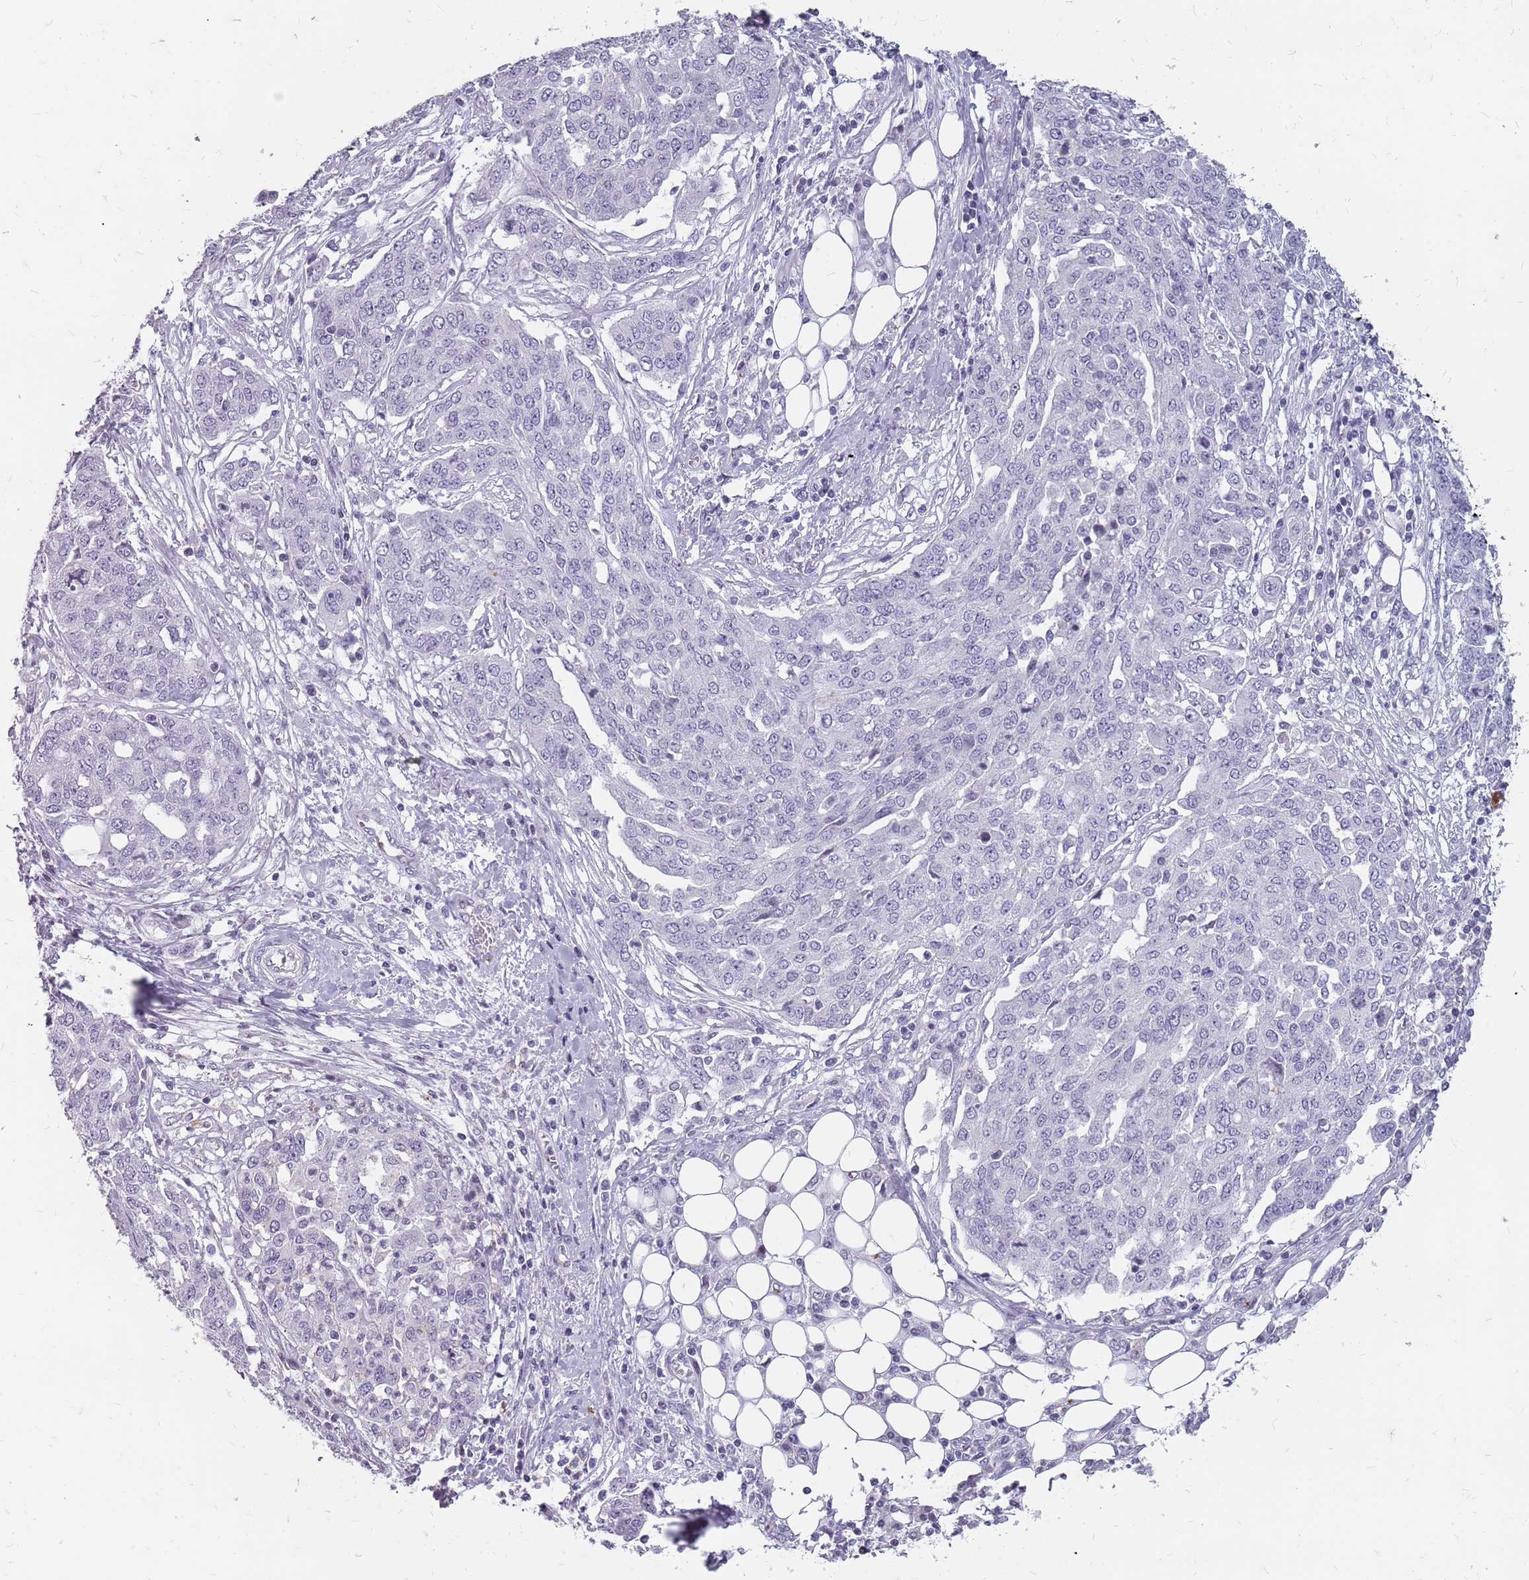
{"staining": {"intensity": "negative", "quantity": "none", "location": "none"}, "tissue": "ovarian cancer", "cell_type": "Tumor cells", "image_type": "cancer", "snomed": [{"axis": "morphology", "description": "Cystadenocarcinoma, serous, NOS"}, {"axis": "topography", "description": "Soft tissue"}, {"axis": "topography", "description": "Ovary"}], "caption": "This is a image of immunohistochemistry staining of serous cystadenocarcinoma (ovarian), which shows no positivity in tumor cells.", "gene": "NEK6", "patient": {"sex": "female", "age": 57}}